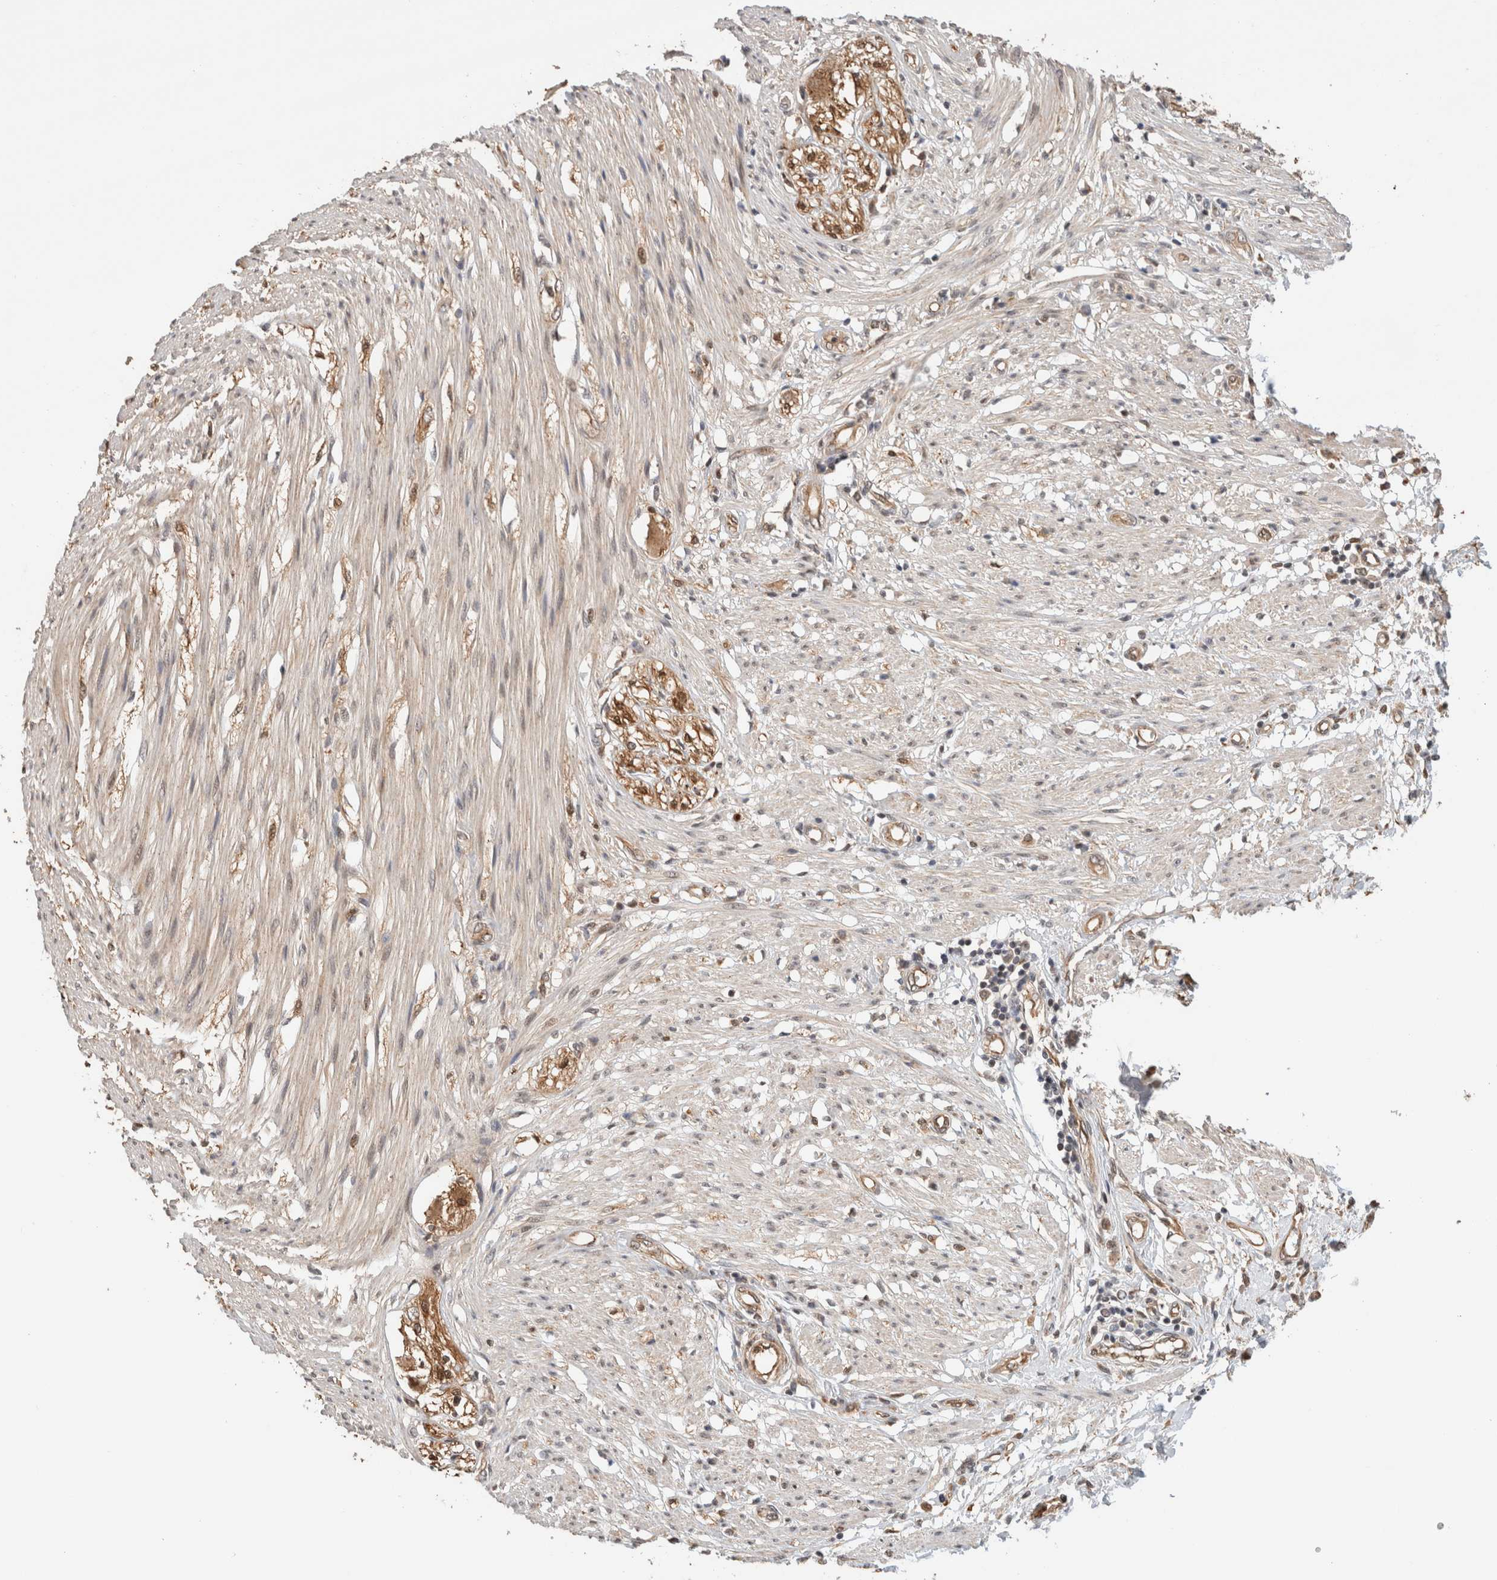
{"staining": {"intensity": "weak", "quantity": ">75%", "location": "cytoplasmic/membranous"}, "tissue": "smooth muscle", "cell_type": "Smooth muscle cells", "image_type": "normal", "snomed": [{"axis": "morphology", "description": "Normal tissue, NOS"}, {"axis": "morphology", "description": "Adenocarcinoma, NOS"}, {"axis": "topography", "description": "Smooth muscle"}, {"axis": "topography", "description": "Colon"}], "caption": "Immunohistochemical staining of benign smooth muscle reveals >75% levels of weak cytoplasmic/membranous protein positivity in about >75% of smooth muscle cells. (IHC, brightfield microscopy, high magnification).", "gene": "OTUD6B", "patient": {"sex": "male", "age": 14}}